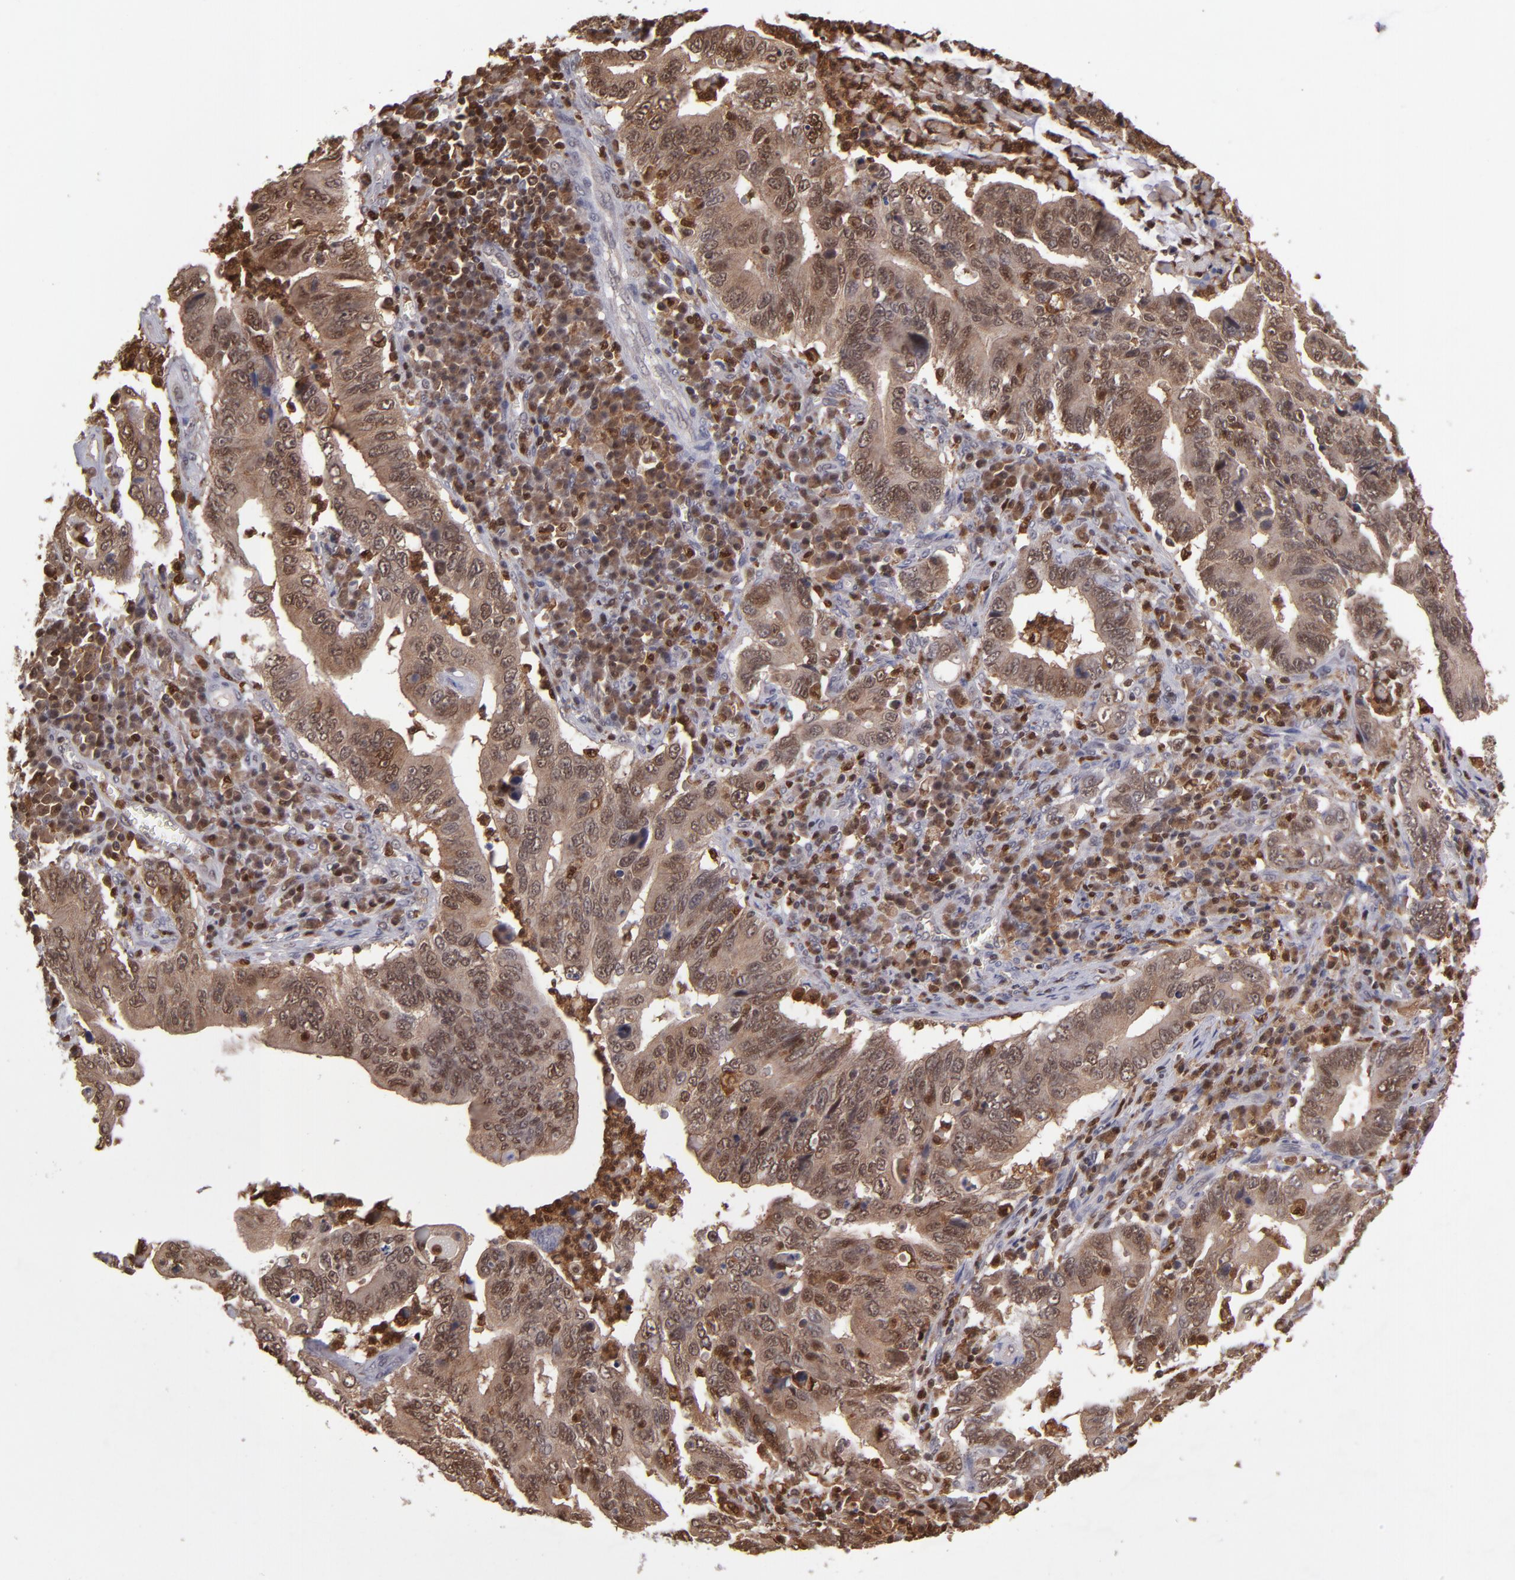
{"staining": {"intensity": "moderate", "quantity": ">75%", "location": "cytoplasmic/membranous,nuclear"}, "tissue": "stomach cancer", "cell_type": "Tumor cells", "image_type": "cancer", "snomed": [{"axis": "morphology", "description": "Adenocarcinoma, NOS"}, {"axis": "topography", "description": "Stomach, upper"}], "caption": "Protein analysis of stomach adenocarcinoma tissue displays moderate cytoplasmic/membranous and nuclear expression in about >75% of tumor cells. Using DAB (brown) and hematoxylin (blue) stains, captured at high magnification using brightfield microscopy.", "gene": "GRB2", "patient": {"sex": "male", "age": 63}}